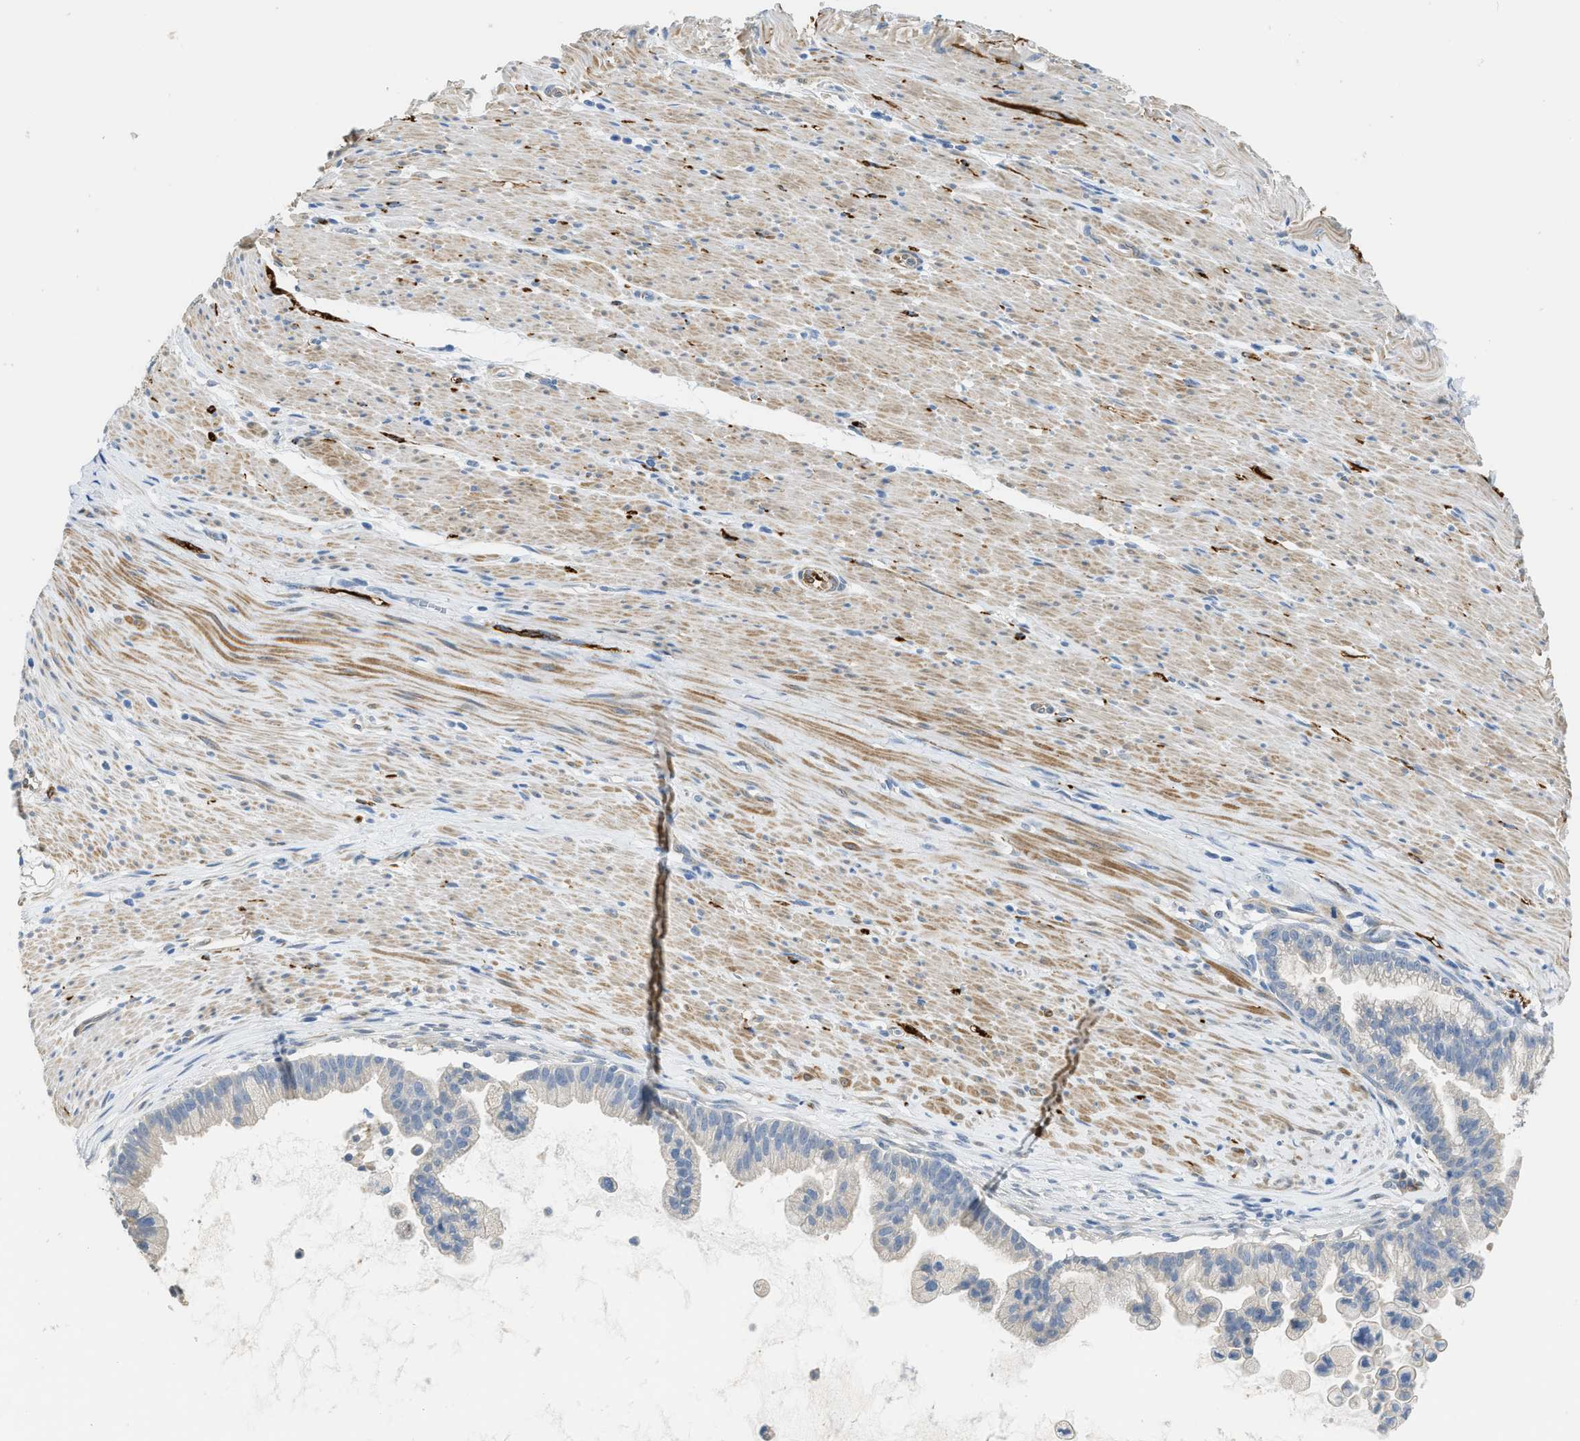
{"staining": {"intensity": "negative", "quantity": "none", "location": "none"}, "tissue": "pancreatic cancer", "cell_type": "Tumor cells", "image_type": "cancer", "snomed": [{"axis": "morphology", "description": "Adenocarcinoma, NOS"}, {"axis": "topography", "description": "Pancreas"}], "caption": "Pancreatic adenocarcinoma was stained to show a protein in brown. There is no significant expression in tumor cells. (DAB immunohistochemistry (IHC) with hematoxylin counter stain).", "gene": "ZSWIM5", "patient": {"sex": "male", "age": 69}}